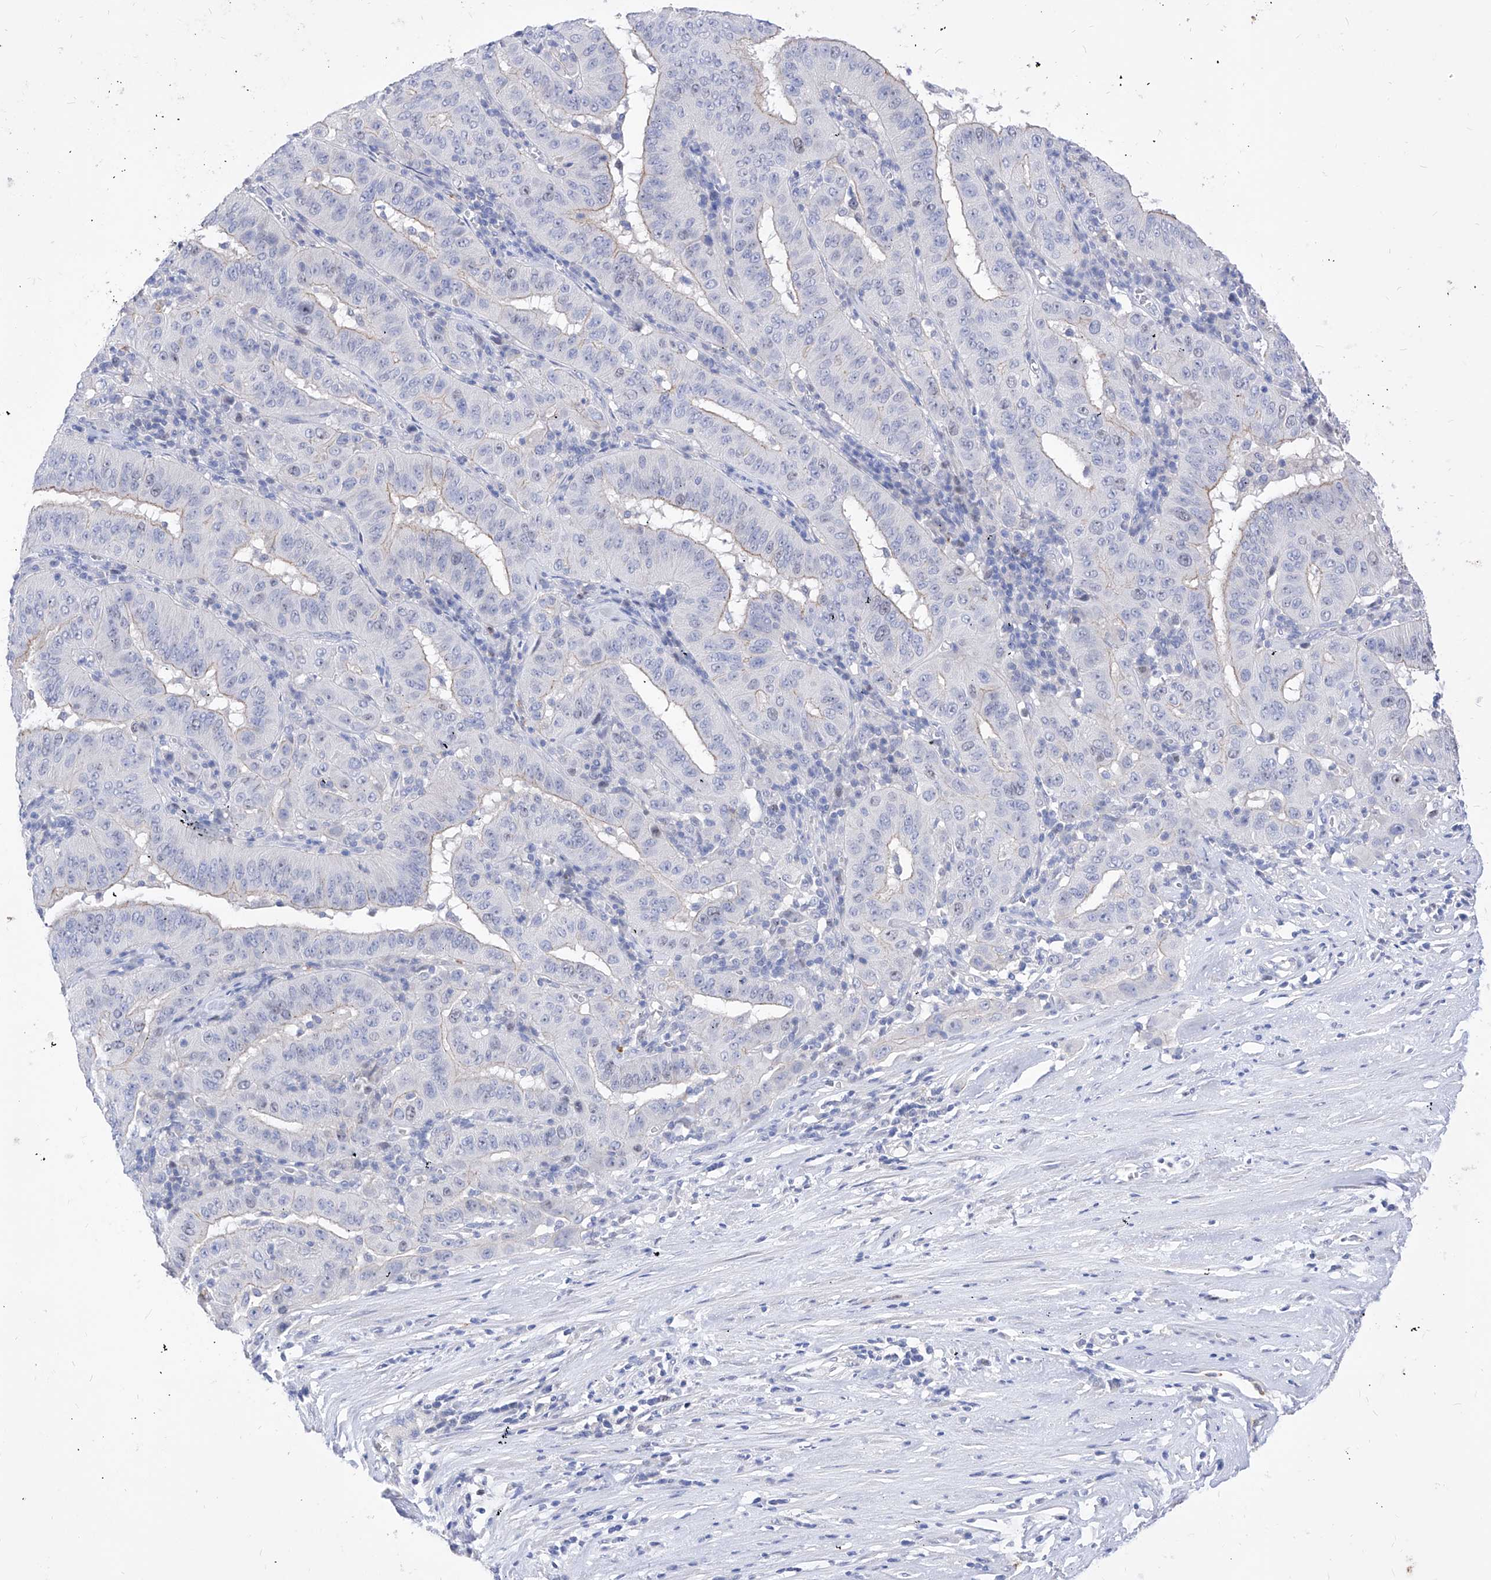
{"staining": {"intensity": "negative", "quantity": "none", "location": "none"}, "tissue": "pancreatic cancer", "cell_type": "Tumor cells", "image_type": "cancer", "snomed": [{"axis": "morphology", "description": "Adenocarcinoma, NOS"}, {"axis": "topography", "description": "Pancreas"}], "caption": "High power microscopy photomicrograph of an IHC histopathology image of pancreatic cancer (adenocarcinoma), revealing no significant positivity in tumor cells.", "gene": "VAX1", "patient": {"sex": "male", "age": 63}}